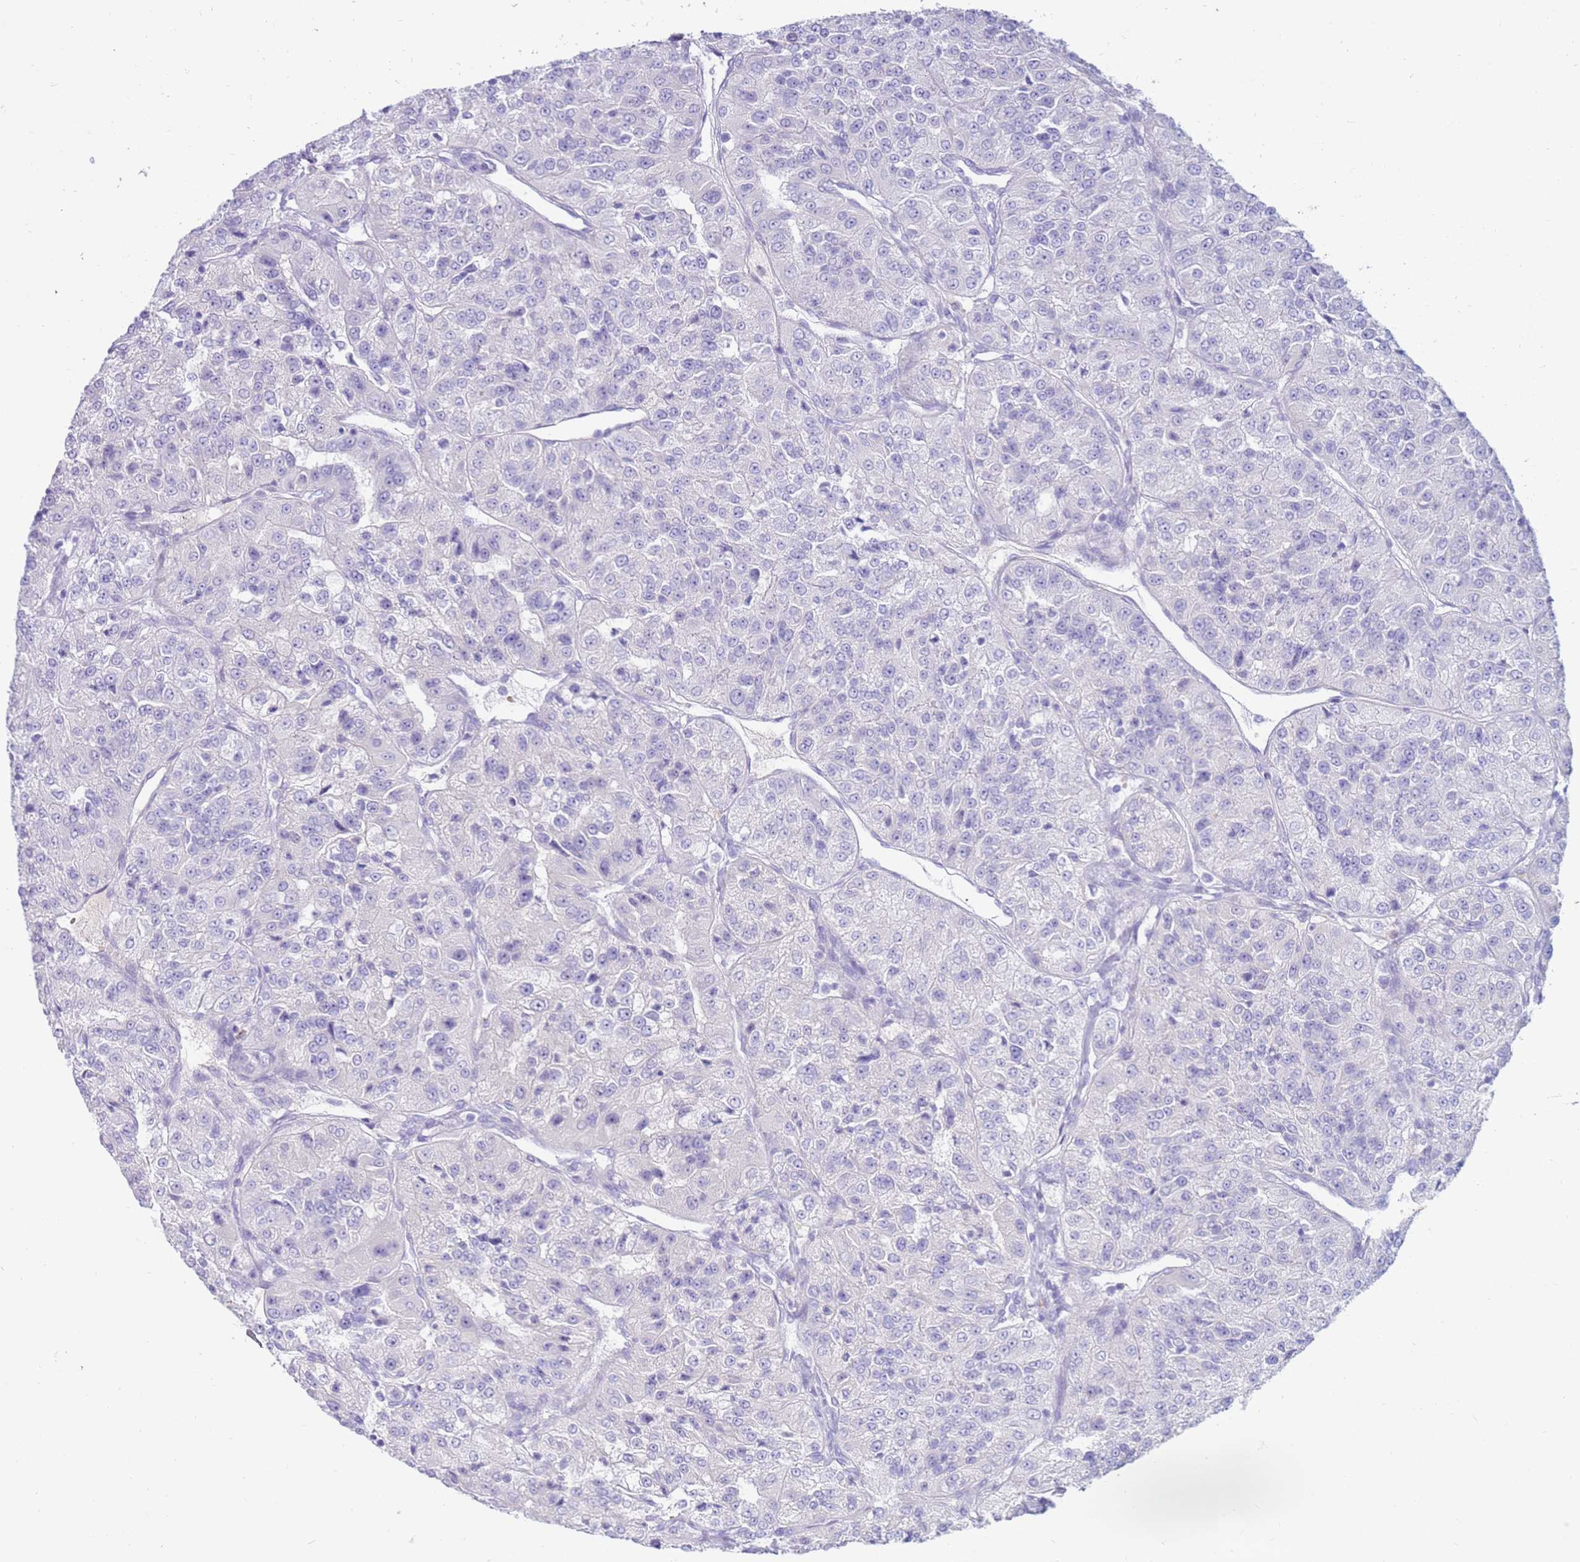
{"staining": {"intensity": "negative", "quantity": "none", "location": "none"}, "tissue": "renal cancer", "cell_type": "Tumor cells", "image_type": "cancer", "snomed": [{"axis": "morphology", "description": "Adenocarcinoma, NOS"}, {"axis": "topography", "description": "Kidney"}], "caption": "The IHC photomicrograph has no significant positivity in tumor cells of renal cancer (adenocarcinoma) tissue.", "gene": "EVPLL", "patient": {"sex": "female", "age": 63}}